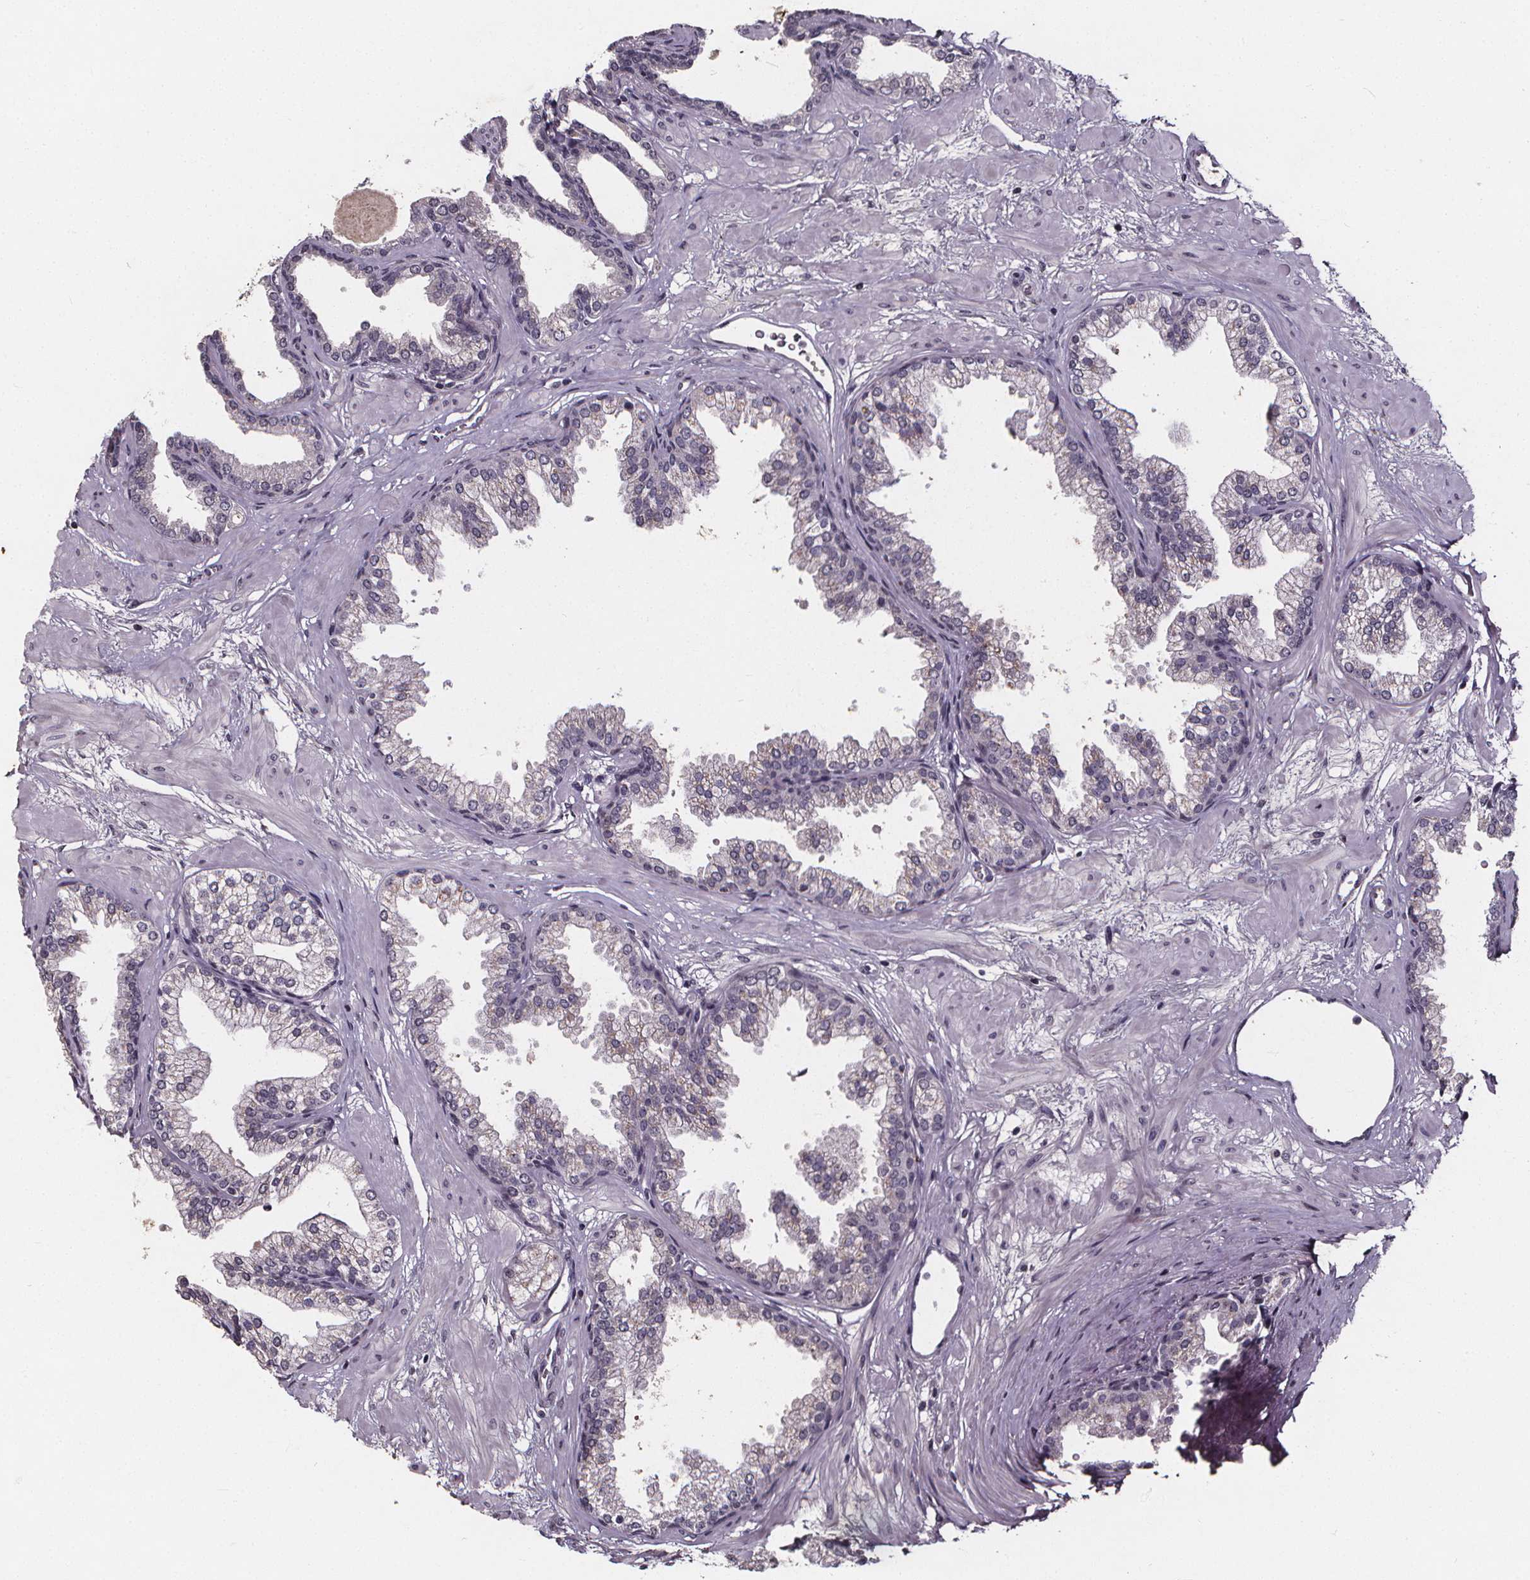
{"staining": {"intensity": "negative", "quantity": "none", "location": "none"}, "tissue": "prostate", "cell_type": "Glandular cells", "image_type": "normal", "snomed": [{"axis": "morphology", "description": "Normal tissue, NOS"}, {"axis": "topography", "description": "Prostate"}], "caption": "The histopathology image exhibits no significant positivity in glandular cells of prostate. (DAB immunohistochemistry with hematoxylin counter stain).", "gene": "SPAG8", "patient": {"sex": "male", "age": 37}}